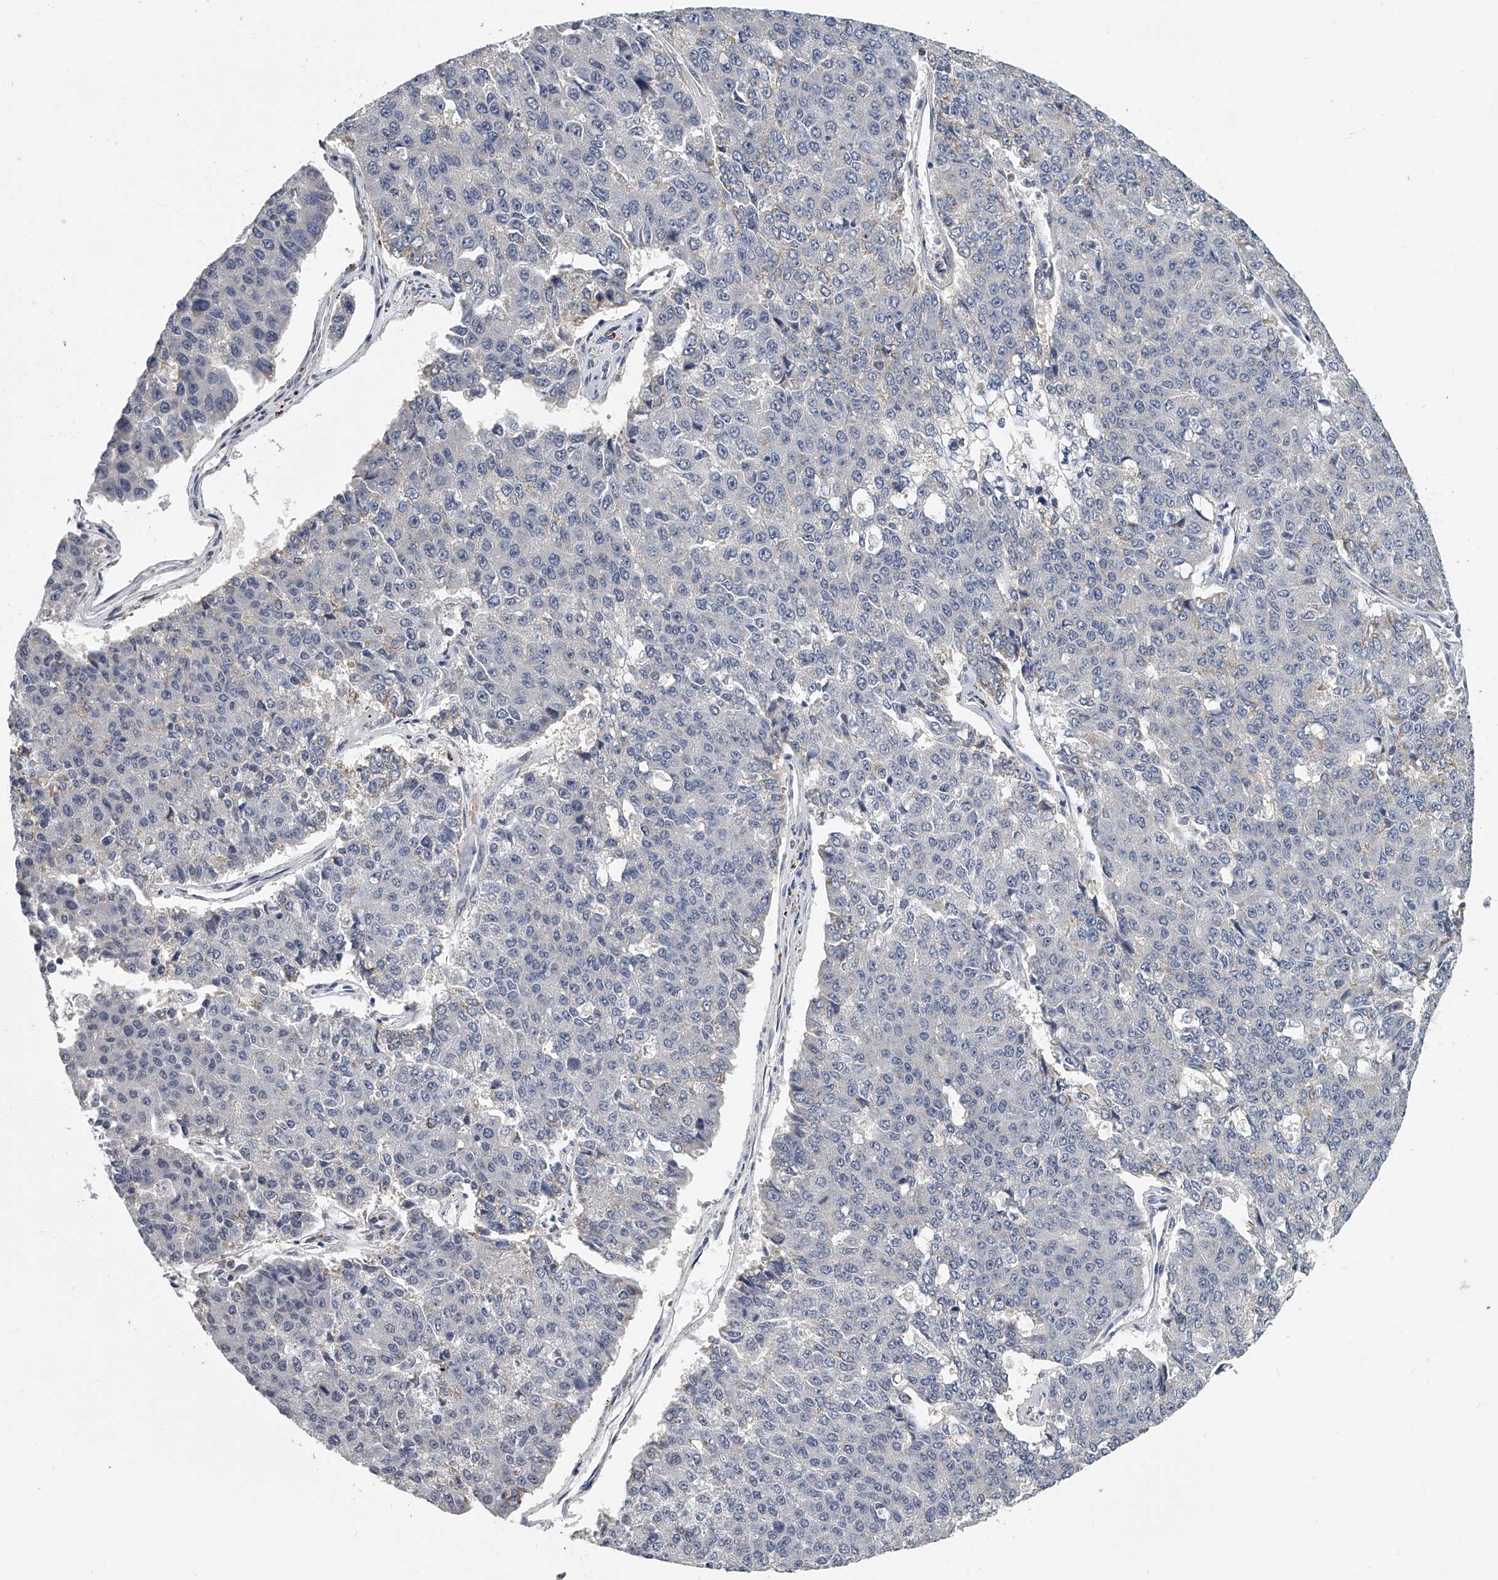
{"staining": {"intensity": "negative", "quantity": "none", "location": "none"}, "tissue": "pancreatic cancer", "cell_type": "Tumor cells", "image_type": "cancer", "snomed": [{"axis": "morphology", "description": "Adenocarcinoma, NOS"}, {"axis": "topography", "description": "Pancreas"}], "caption": "Tumor cells show no significant expression in pancreatic cancer.", "gene": "KLHL7", "patient": {"sex": "male", "age": 50}}